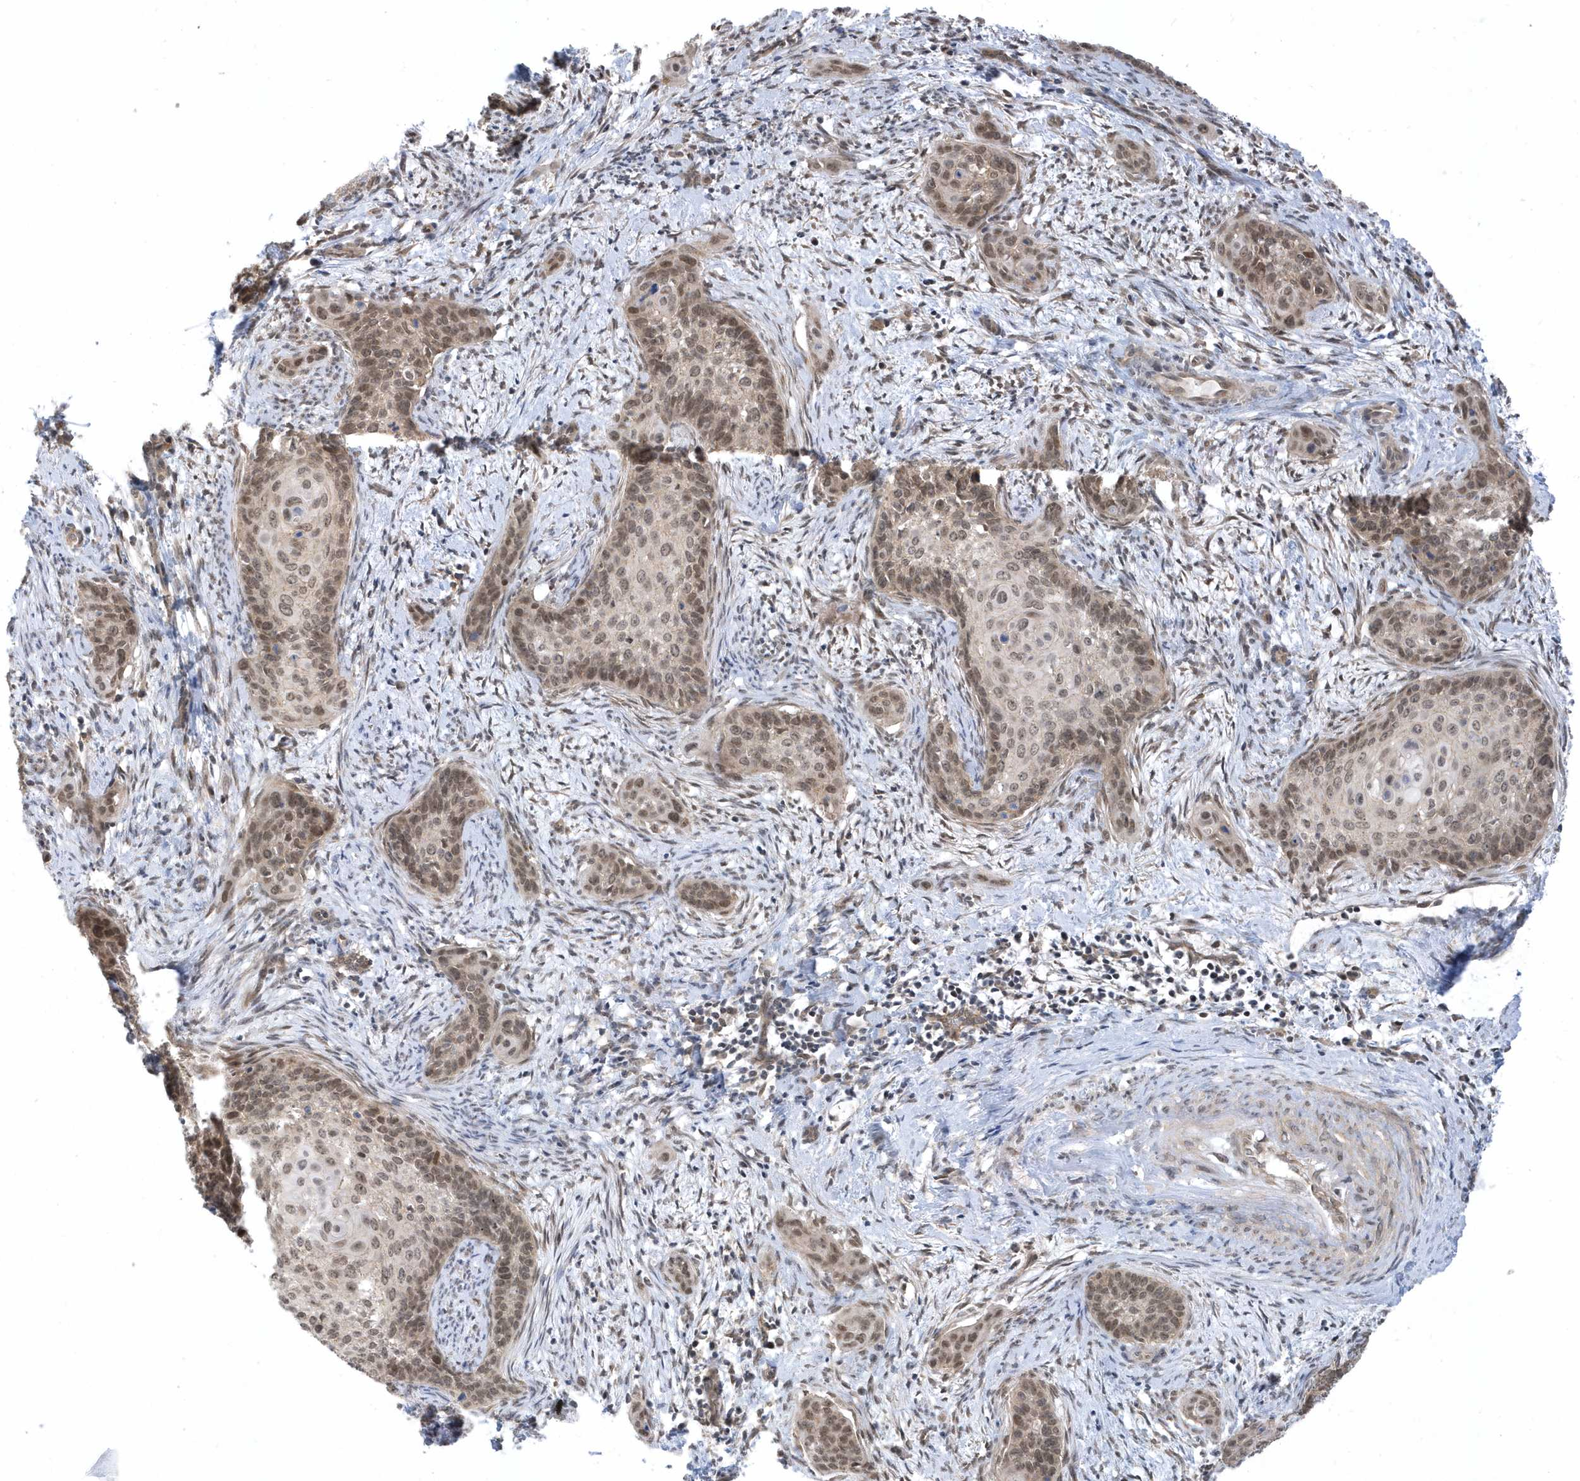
{"staining": {"intensity": "moderate", "quantity": "25%-75%", "location": "nuclear"}, "tissue": "cervical cancer", "cell_type": "Tumor cells", "image_type": "cancer", "snomed": [{"axis": "morphology", "description": "Squamous cell carcinoma, NOS"}, {"axis": "topography", "description": "Cervix"}], "caption": "This histopathology image shows immunohistochemistry (IHC) staining of human cervical cancer, with medium moderate nuclear expression in approximately 25%-75% of tumor cells.", "gene": "USP53", "patient": {"sex": "female", "age": 33}}